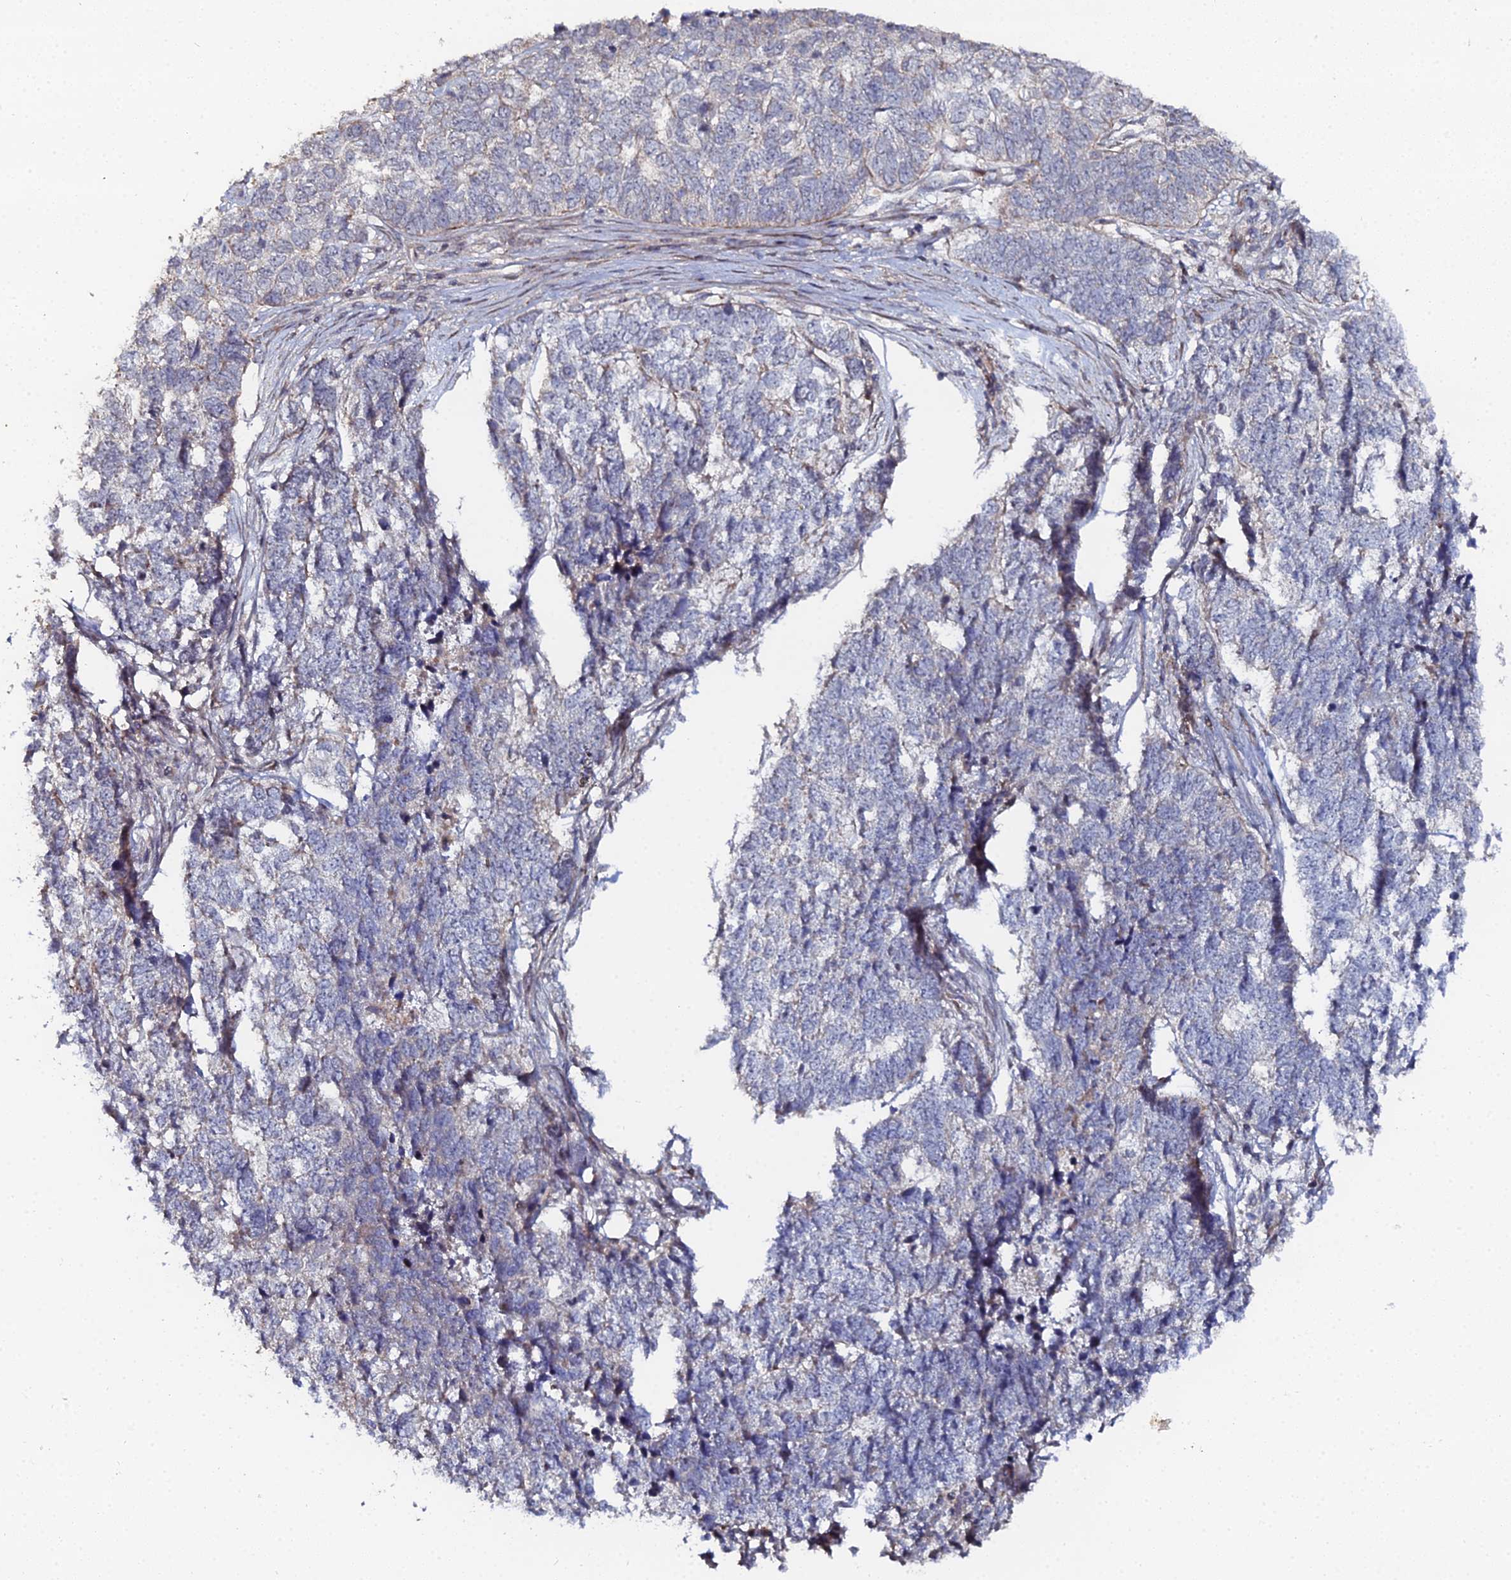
{"staining": {"intensity": "negative", "quantity": "none", "location": "none"}, "tissue": "skin cancer", "cell_type": "Tumor cells", "image_type": "cancer", "snomed": [{"axis": "morphology", "description": "Basal cell carcinoma"}, {"axis": "topography", "description": "Skin"}], "caption": "Photomicrograph shows no significant protein staining in tumor cells of basal cell carcinoma (skin). The staining is performed using DAB brown chromogen with nuclei counter-stained in using hematoxylin.", "gene": "SGMS1", "patient": {"sex": "female", "age": 65}}